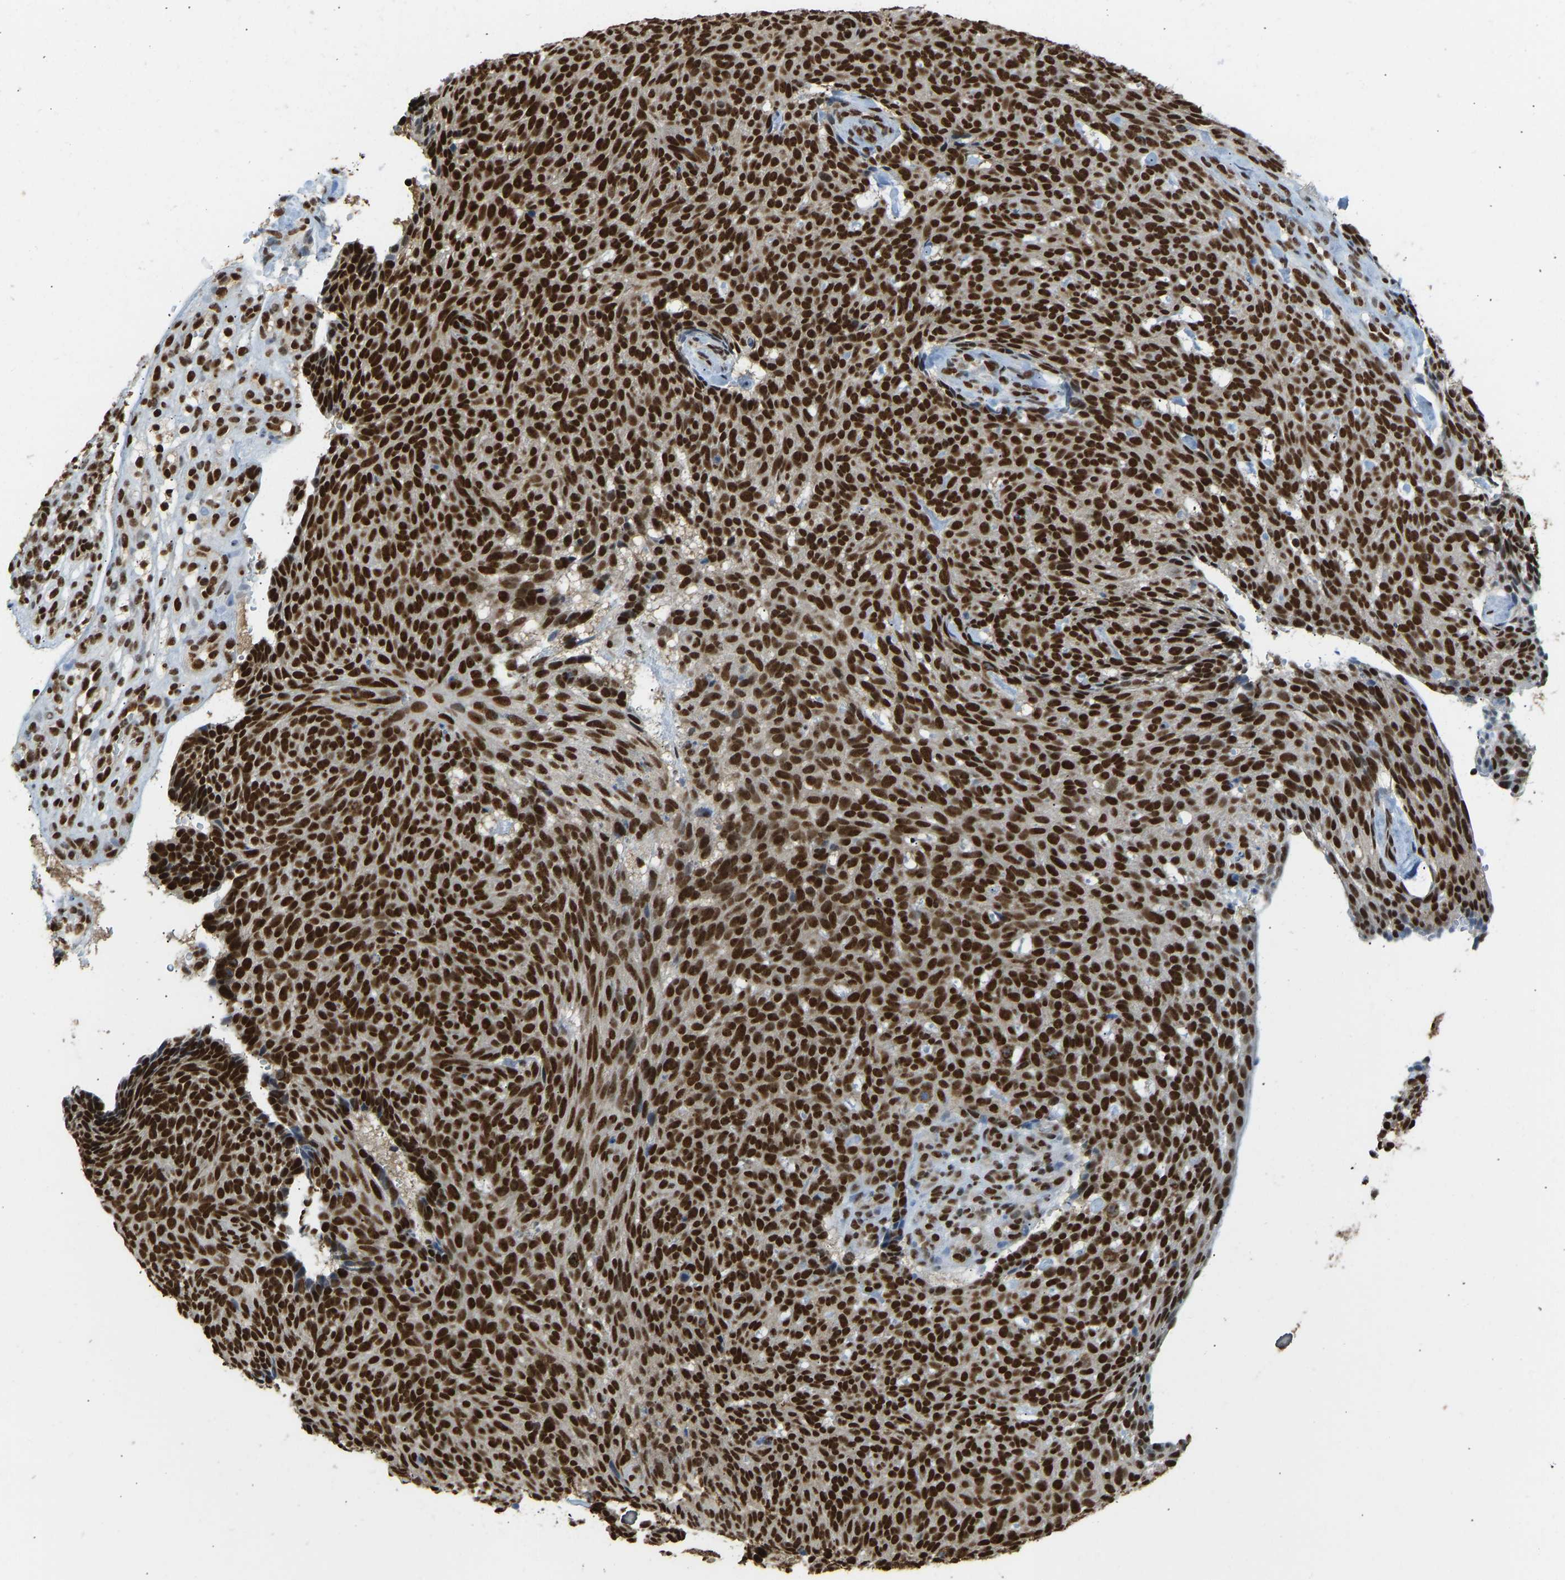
{"staining": {"intensity": "strong", "quantity": ">75%", "location": "nuclear"}, "tissue": "skin cancer", "cell_type": "Tumor cells", "image_type": "cancer", "snomed": [{"axis": "morphology", "description": "Basal cell carcinoma"}, {"axis": "topography", "description": "Skin"}], "caption": "Strong nuclear expression for a protein is seen in approximately >75% of tumor cells of skin cancer (basal cell carcinoma) using immunohistochemistry.", "gene": "ZSCAN20", "patient": {"sex": "male", "age": 61}}